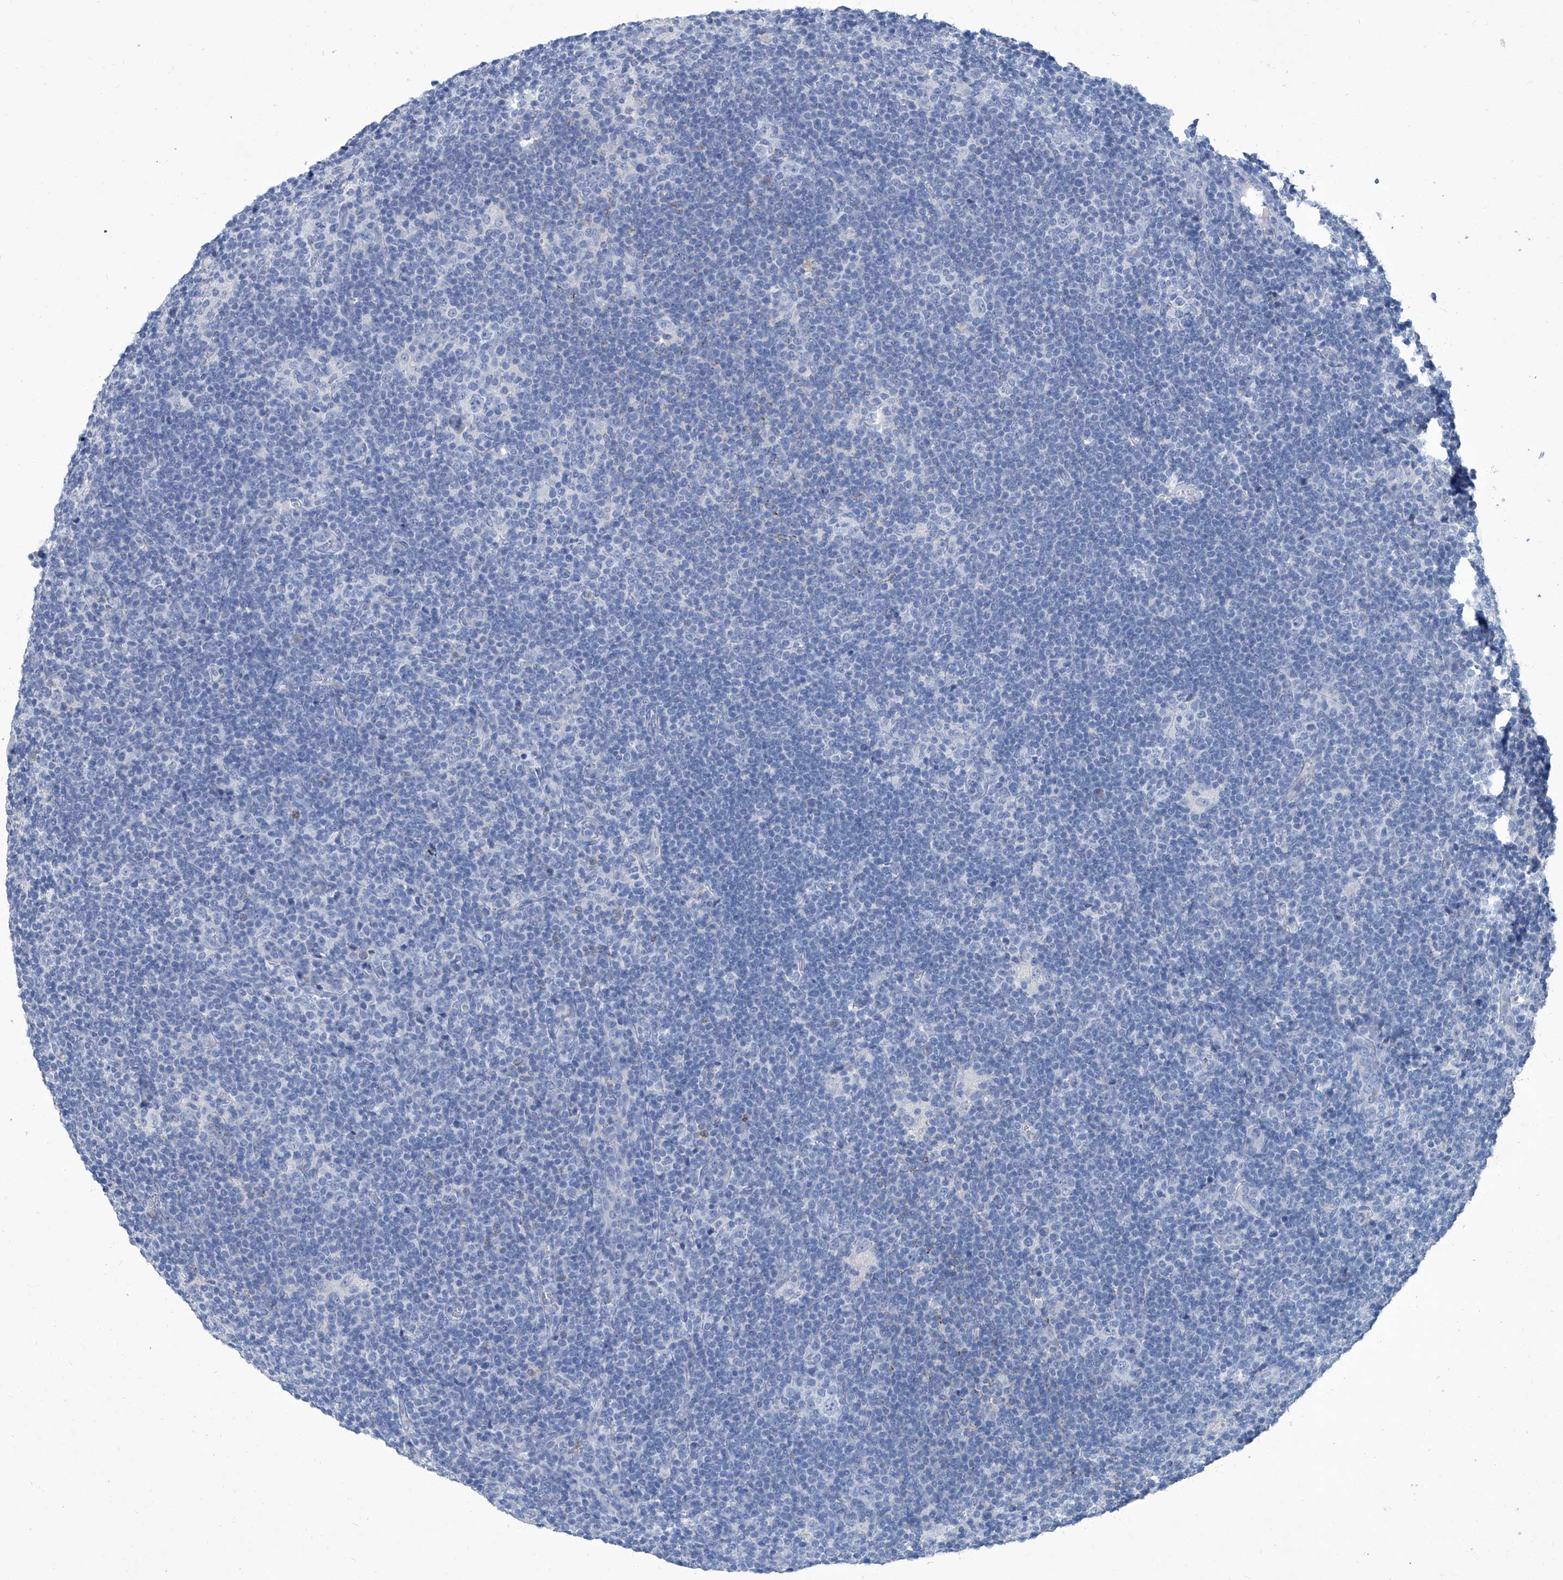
{"staining": {"intensity": "negative", "quantity": "none", "location": "none"}, "tissue": "lymphoma", "cell_type": "Tumor cells", "image_type": "cancer", "snomed": [{"axis": "morphology", "description": "Hodgkin's disease, NOS"}, {"axis": "topography", "description": "Lymph node"}], "caption": "A high-resolution photomicrograph shows immunohistochemistry staining of Hodgkin's disease, which reveals no significant positivity in tumor cells.", "gene": "MTARC1", "patient": {"sex": "female", "age": 57}}